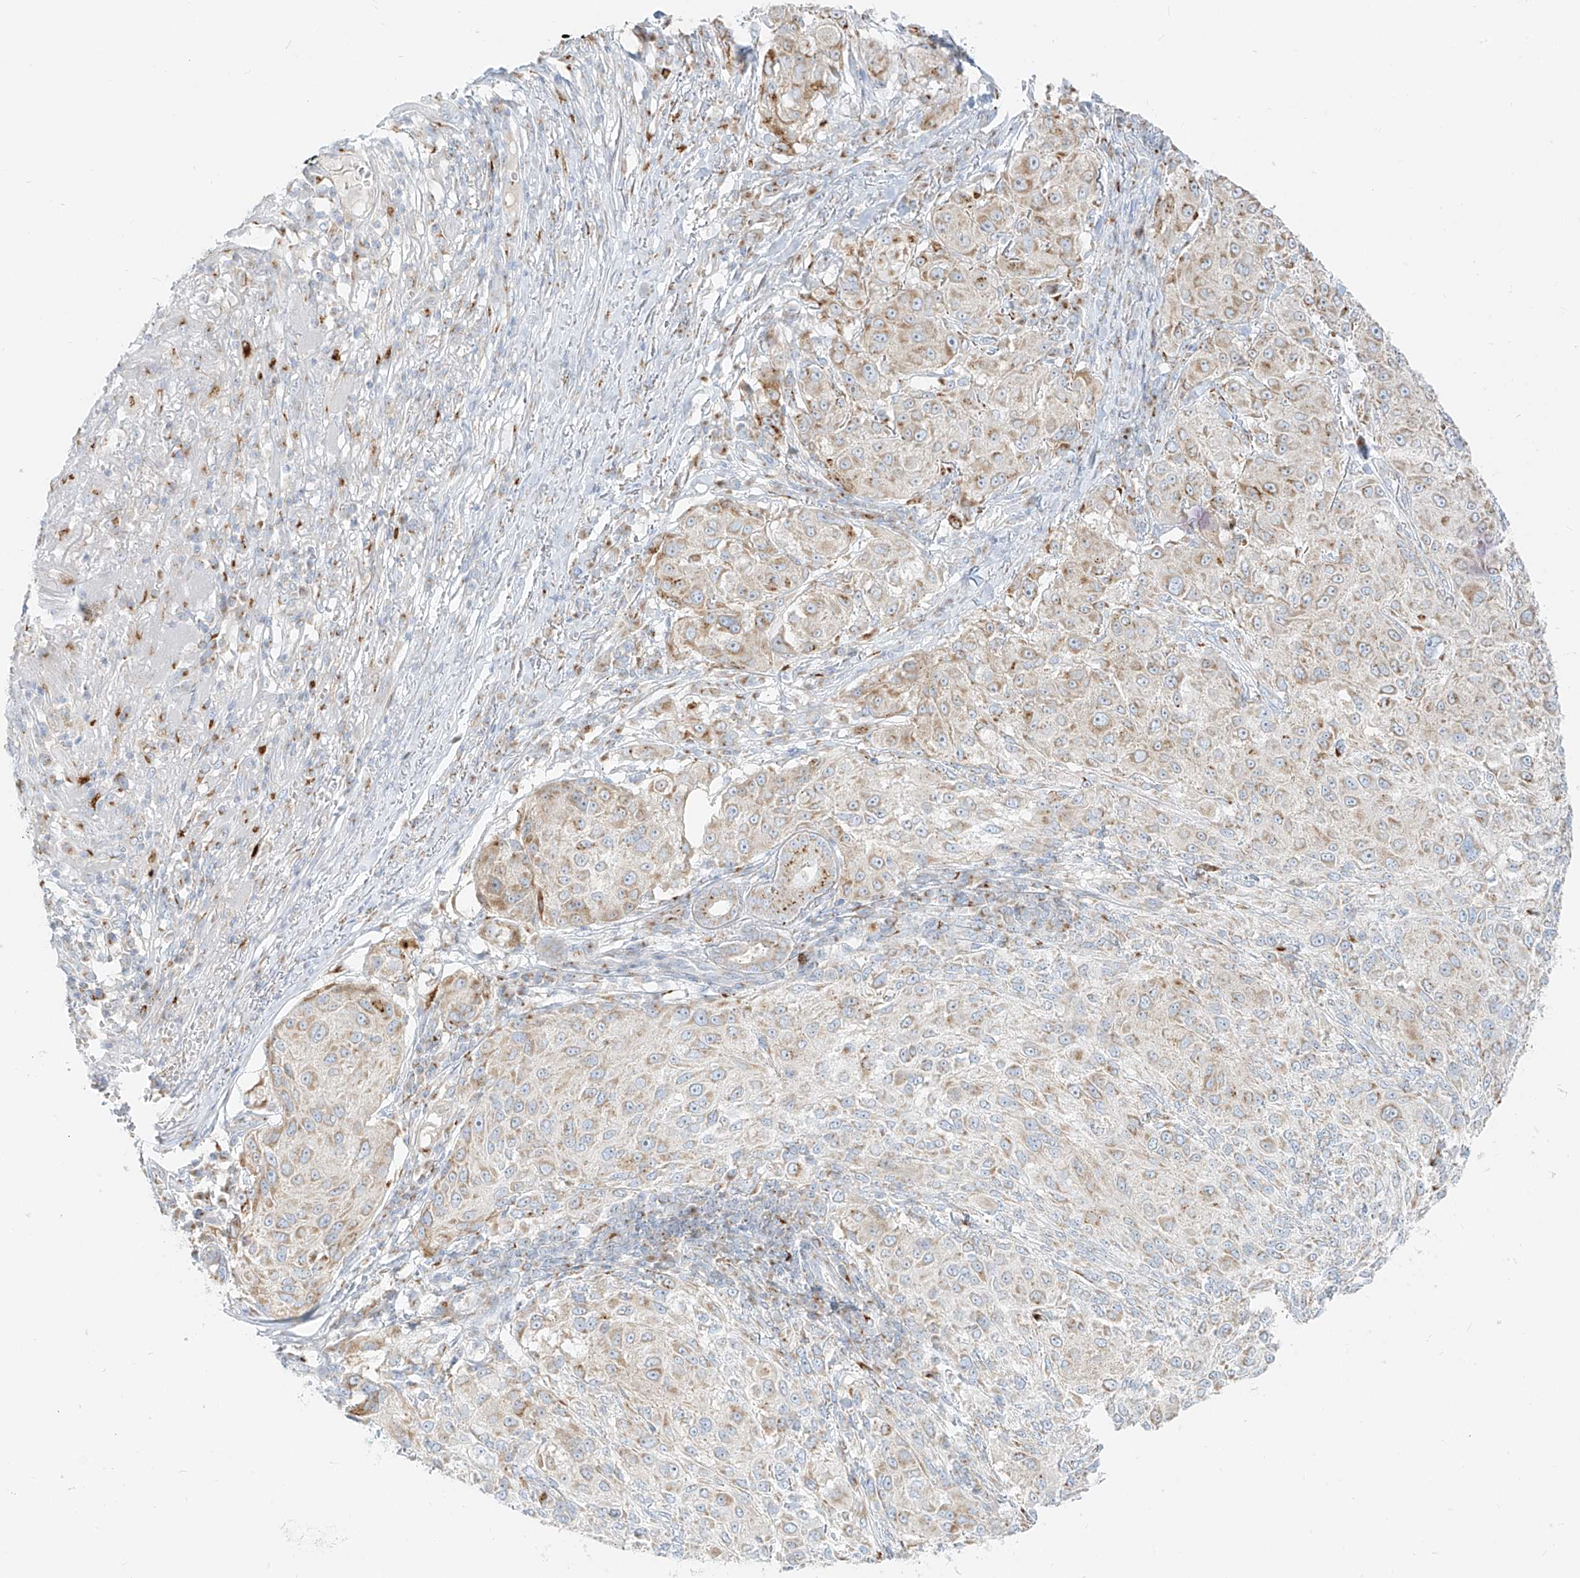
{"staining": {"intensity": "weak", "quantity": "25%-75%", "location": "cytoplasmic/membranous"}, "tissue": "melanoma", "cell_type": "Tumor cells", "image_type": "cancer", "snomed": [{"axis": "morphology", "description": "Necrosis, NOS"}, {"axis": "morphology", "description": "Malignant melanoma, NOS"}, {"axis": "topography", "description": "Skin"}], "caption": "Malignant melanoma was stained to show a protein in brown. There is low levels of weak cytoplasmic/membranous expression in approximately 25%-75% of tumor cells.", "gene": "TMEM87B", "patient": {"sex": "female", "age": 87}}